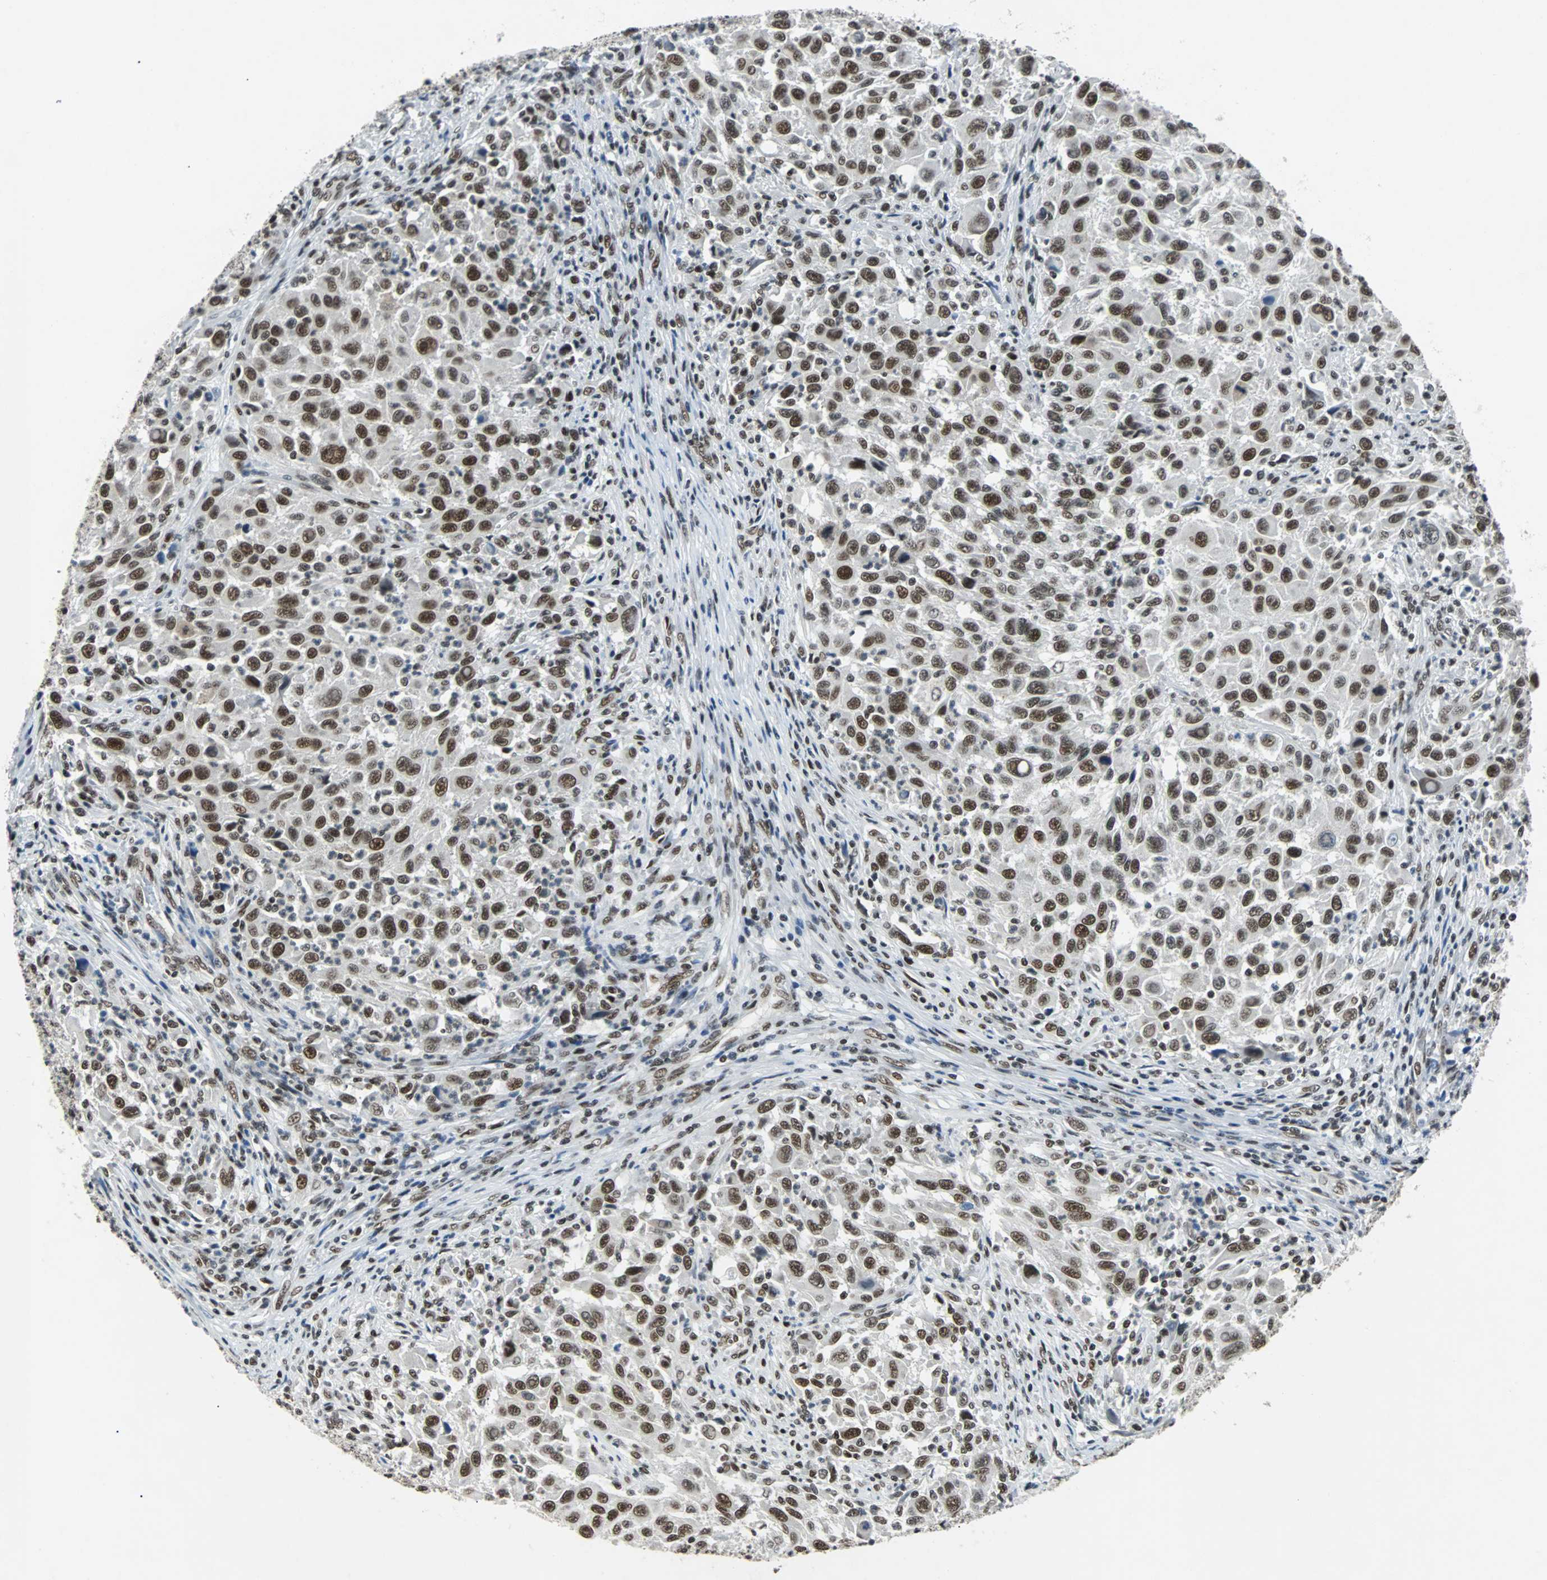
{"staining": {"intensity": "strong", "quantity": ">75%", "location": "nuclear"}, "tissue": "melanoma", "cell_type": "Tumor cells", "image_type": "cancer", "snomed": [{"axis": "morphology", "description": "Malignant melanoma, Metastatic site"}, {"axis": "topography", "description": "Lymph node"}], "caption": "DAB (3,3'-diaminobenzidine) immunohistochemical staining of malignant melanoma (metastatic site) shows strong nuclear protein positivity in about >75% of tumor cells.", "gene": "GATAD2A", "patient": {"sex": "male", "age": 61}}